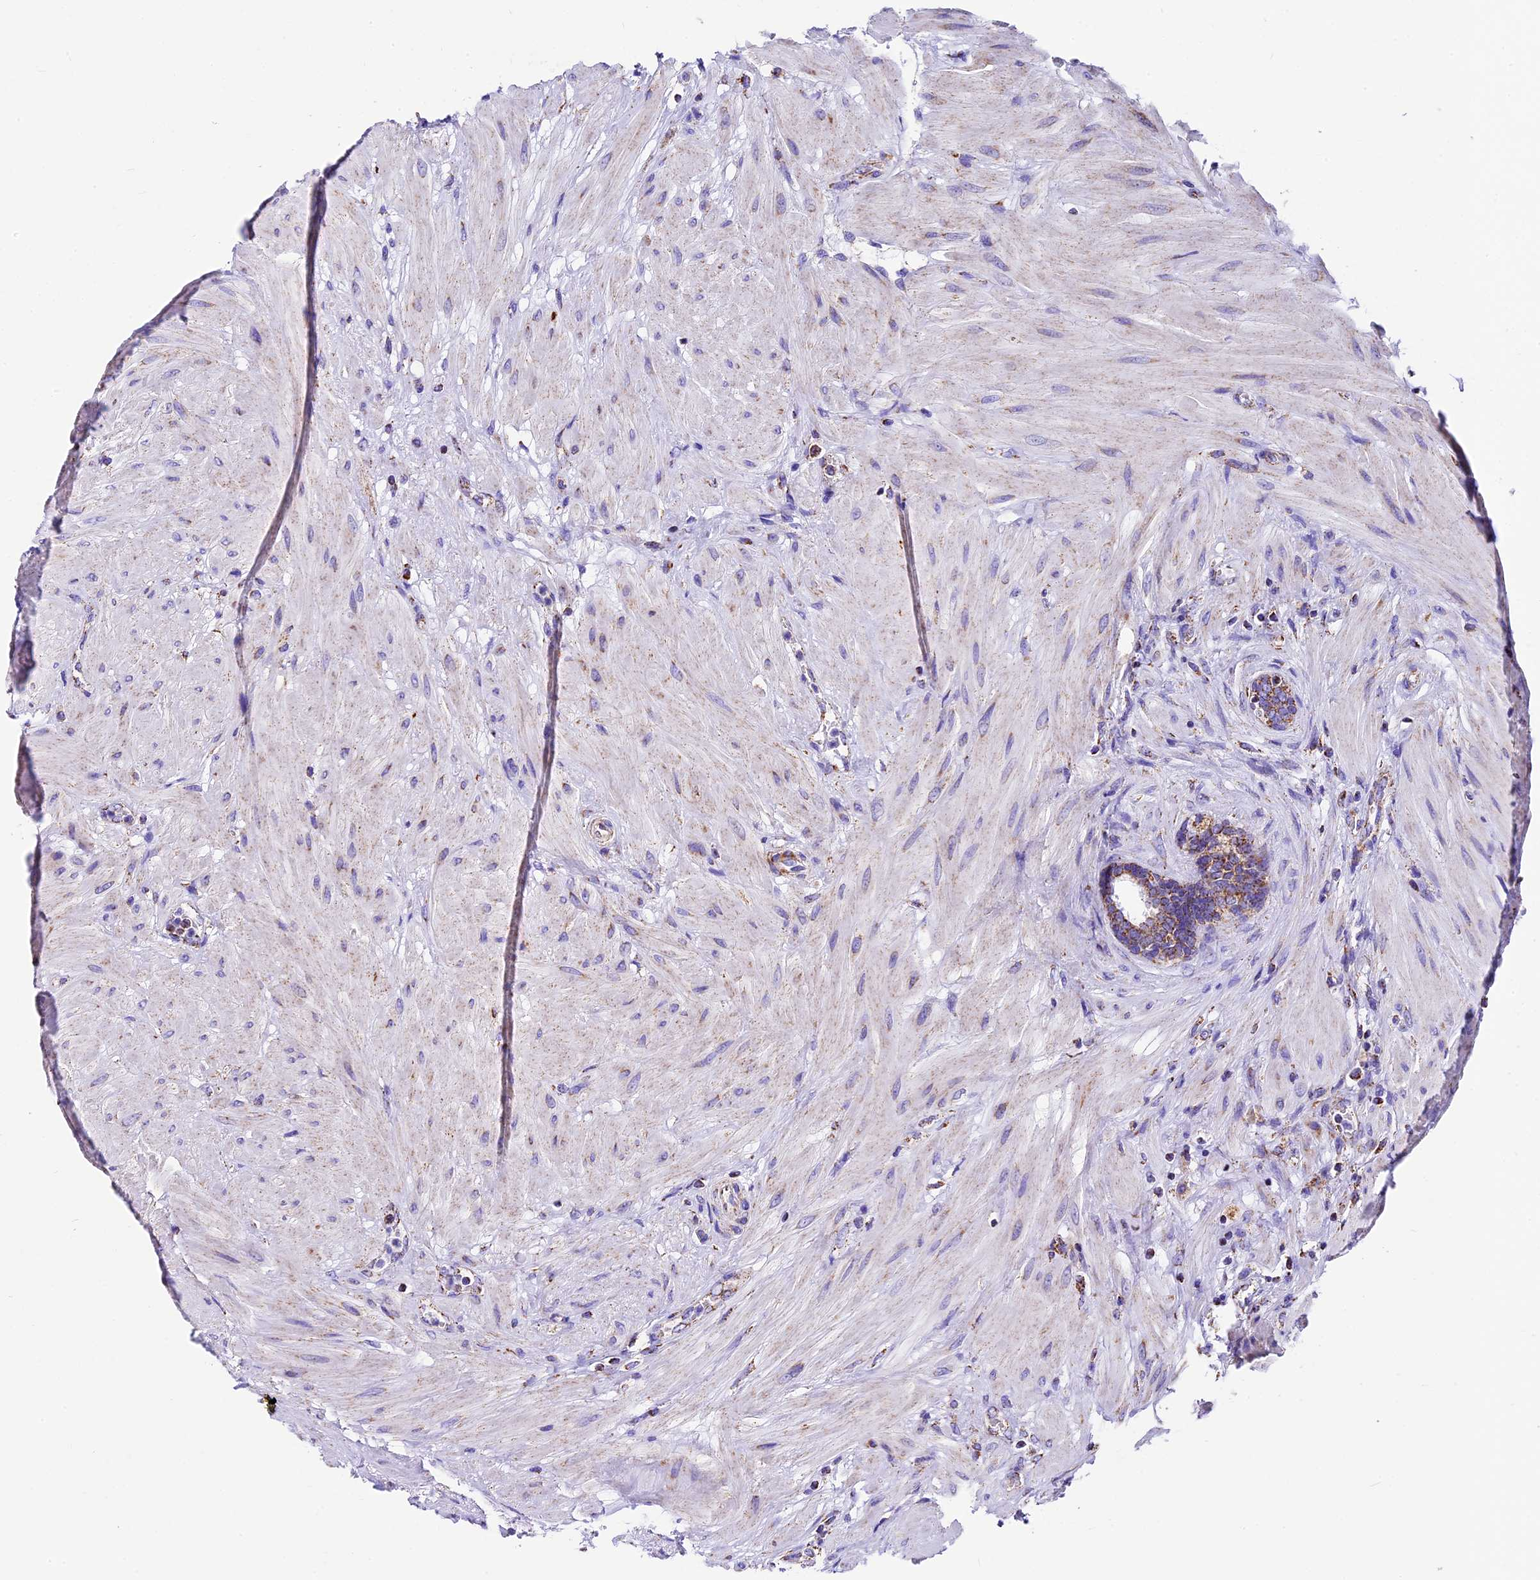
{"staining": {"intensity": "moderate", "quantity": ">75%", "location": "cytoplasmic/membranous"}, "tissue": "prostate", "cell_type": "Glandular cells", "image_type": "normal", "snomed": [{"axis": "morphology", "description": "Normal tissue, NOS"}, {"axis": "topography", "description": "Prostate"}], "caption": "Benign prostate demonstrates moderate cytoplasmic/membranous expression in about >75% of glandular cells.", "gene": "DCAF5", "patient": {"sex": "male", "age": 48}}